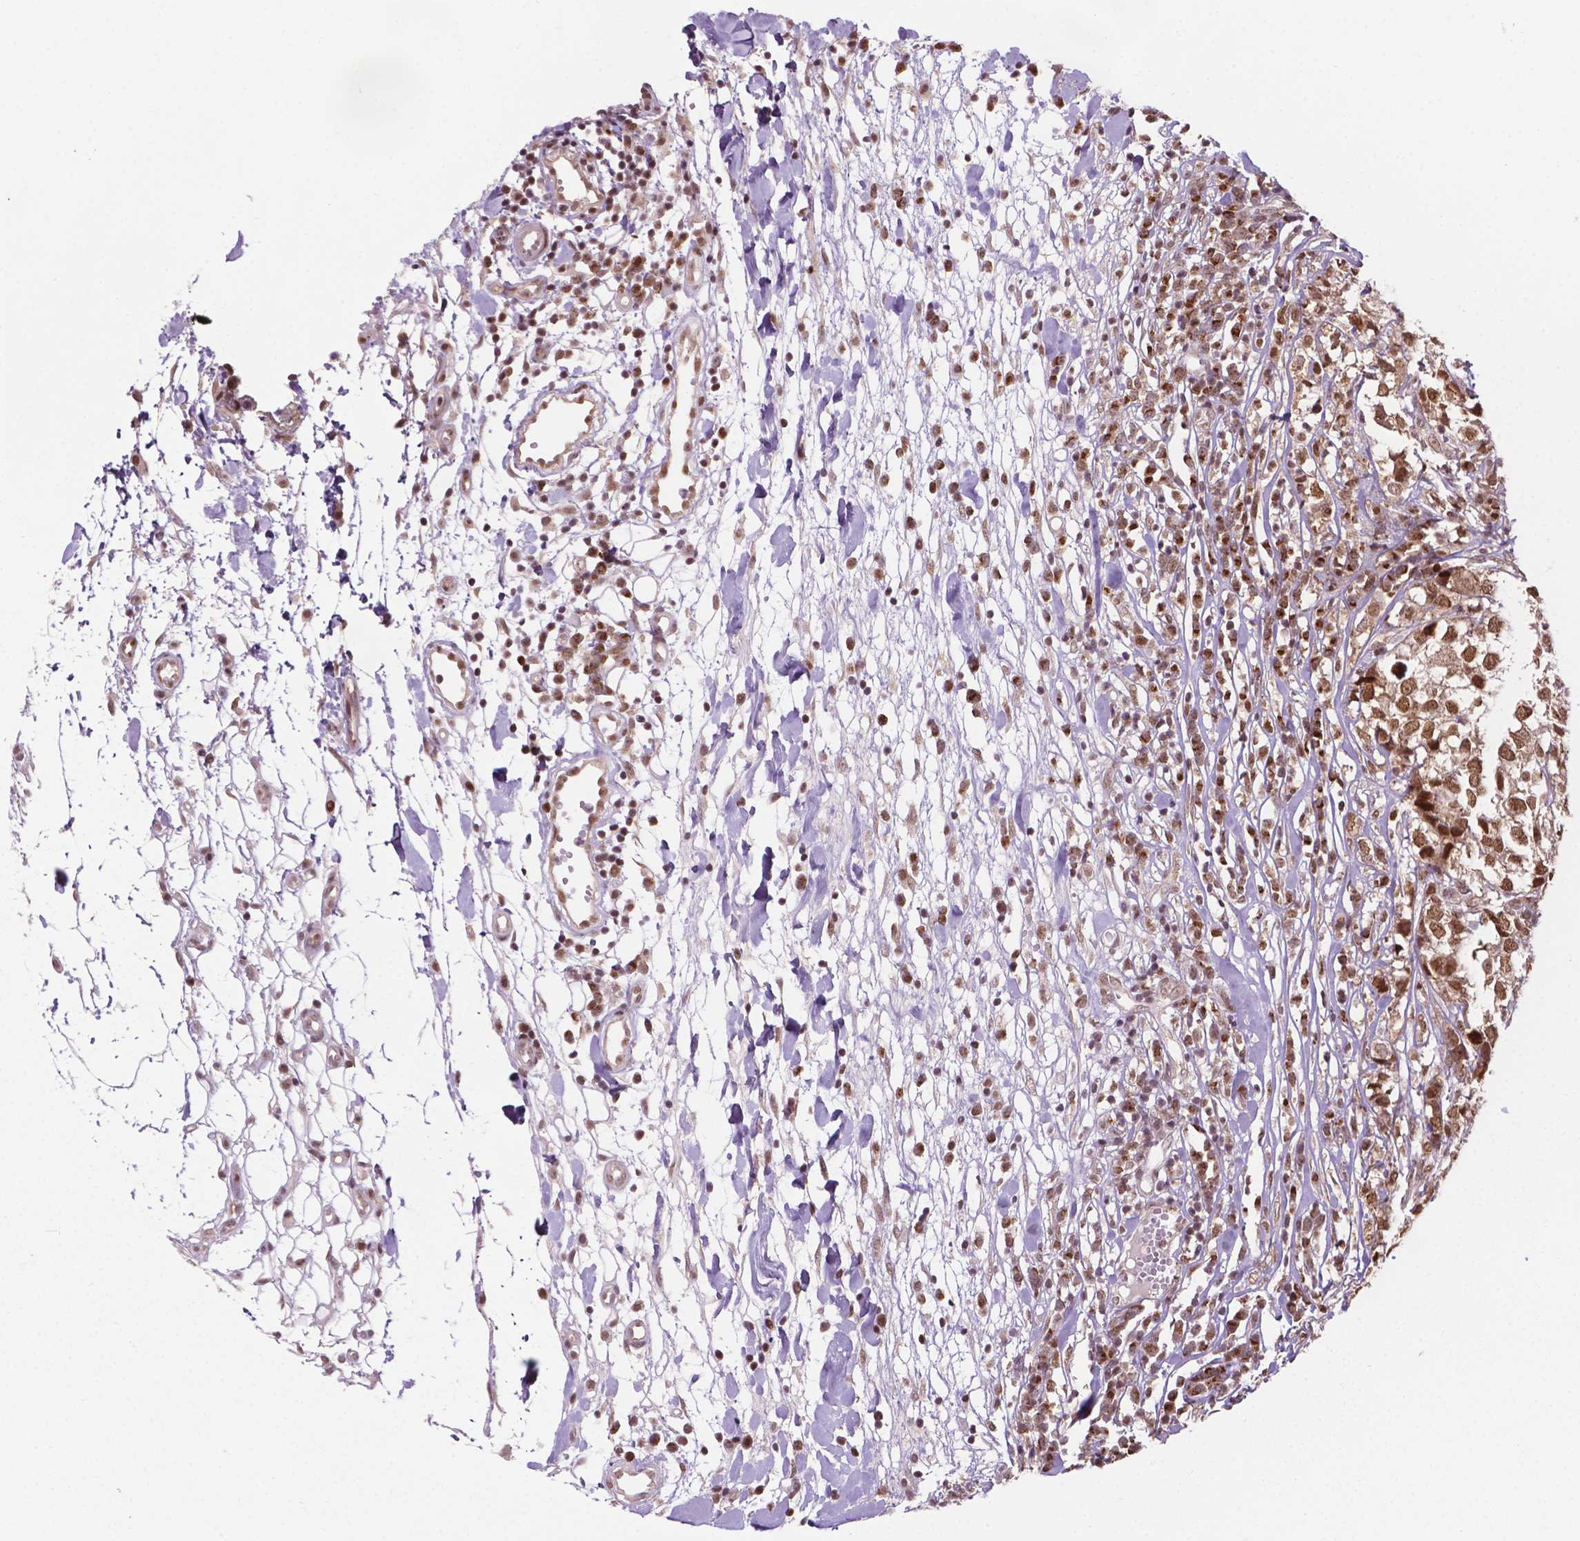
{"staining": {"intensity": "moderate", "quantity": ">75%", "location": "nuclear"}, "tissue": "breast cancer", "cell_type": "Tumor cells", "image_type": "cancer", "snomed": [{"axis": "morphology", "description": "Duct carcinoma"}, {"axis": "topography", "description": "Breast"}], "caption": "Human breast intraductal carcinoma stained for a protein (brown) displays moderate nuclear positive positivity in approximately >75% of tumor cells.", "gene": "PER2", "patient": {"sex": "female", "age": 30}}